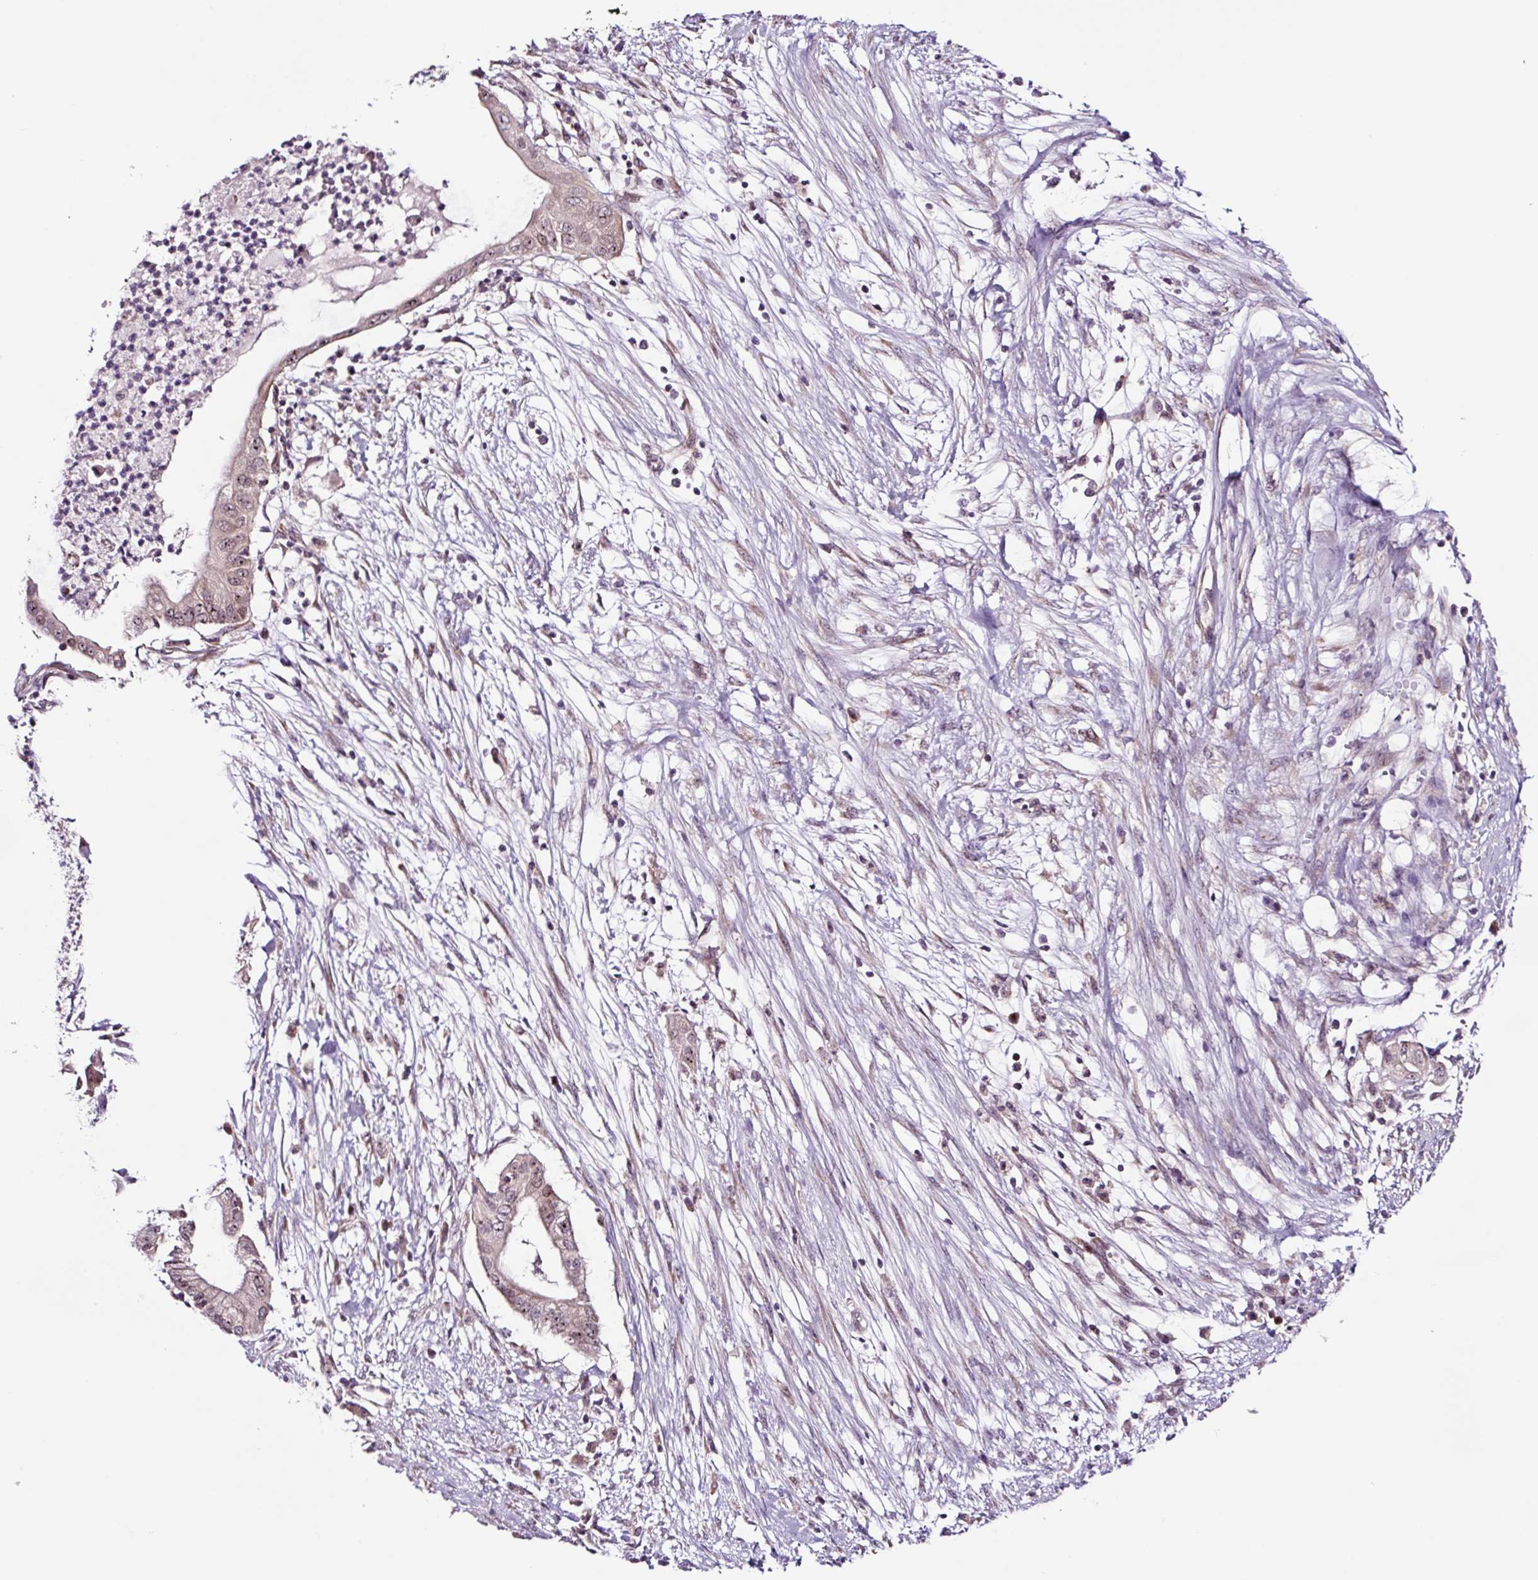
{"staining": {"intensity": "weak", "quantity": ">75%", "location": "nuclear"}, "tissue": "pancreatic cancer", "cell_type": "Tumor cells", "image_type": "cancer", "snomed": [{"axis": "morphology", "description": "Adenocarcinoma, NOS"}, {"axis": "topography", "description": "Pancreas"}], "caption": "The image exhibits immunohistochemical staining of pancreatic adenocarcinoma. There is weak nuclear staining is seen in approximately >75% of tumor cells.", "gene": "NOM1", "patient": {"sex": "male", "age": 68}}